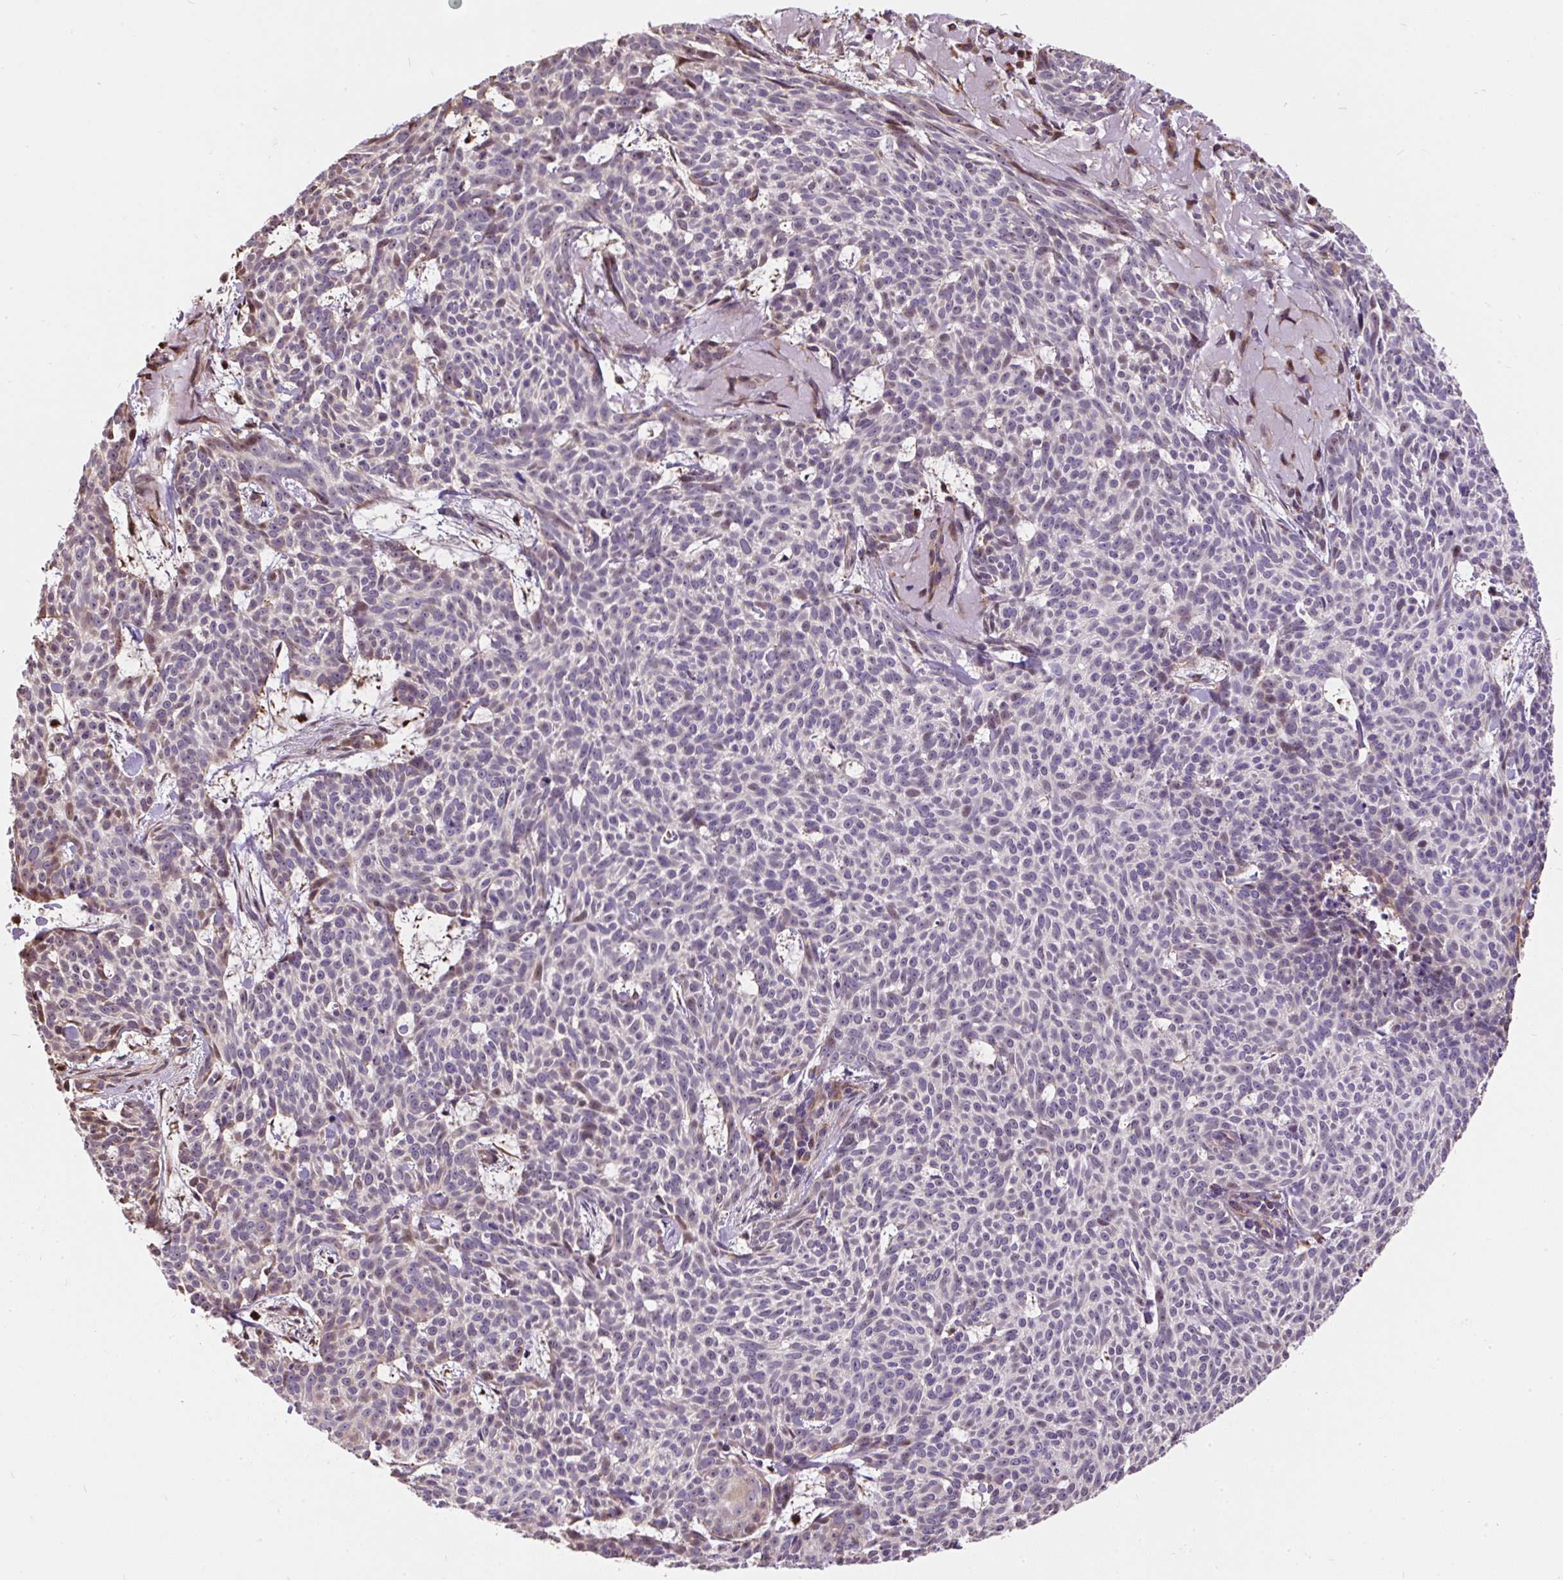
{"staining": {"intensity": "weak", "quantity": "<25%", "location": "cytoplasmic/membranous"}, "tissue": "skin cancer", "cell_type": "Tumor cells", "image_type": "cancer", "snomed": [{"axis": "morphology", "description": "Basal cell carcinoma"}, {"axis": "topography", "description": "Skin"}], "caption": "The image displays no staining of tumor cells in basal cell carcinoma (skin).", "gene": "PUS7L", "patient": {"sex": "female", "age": 93}}